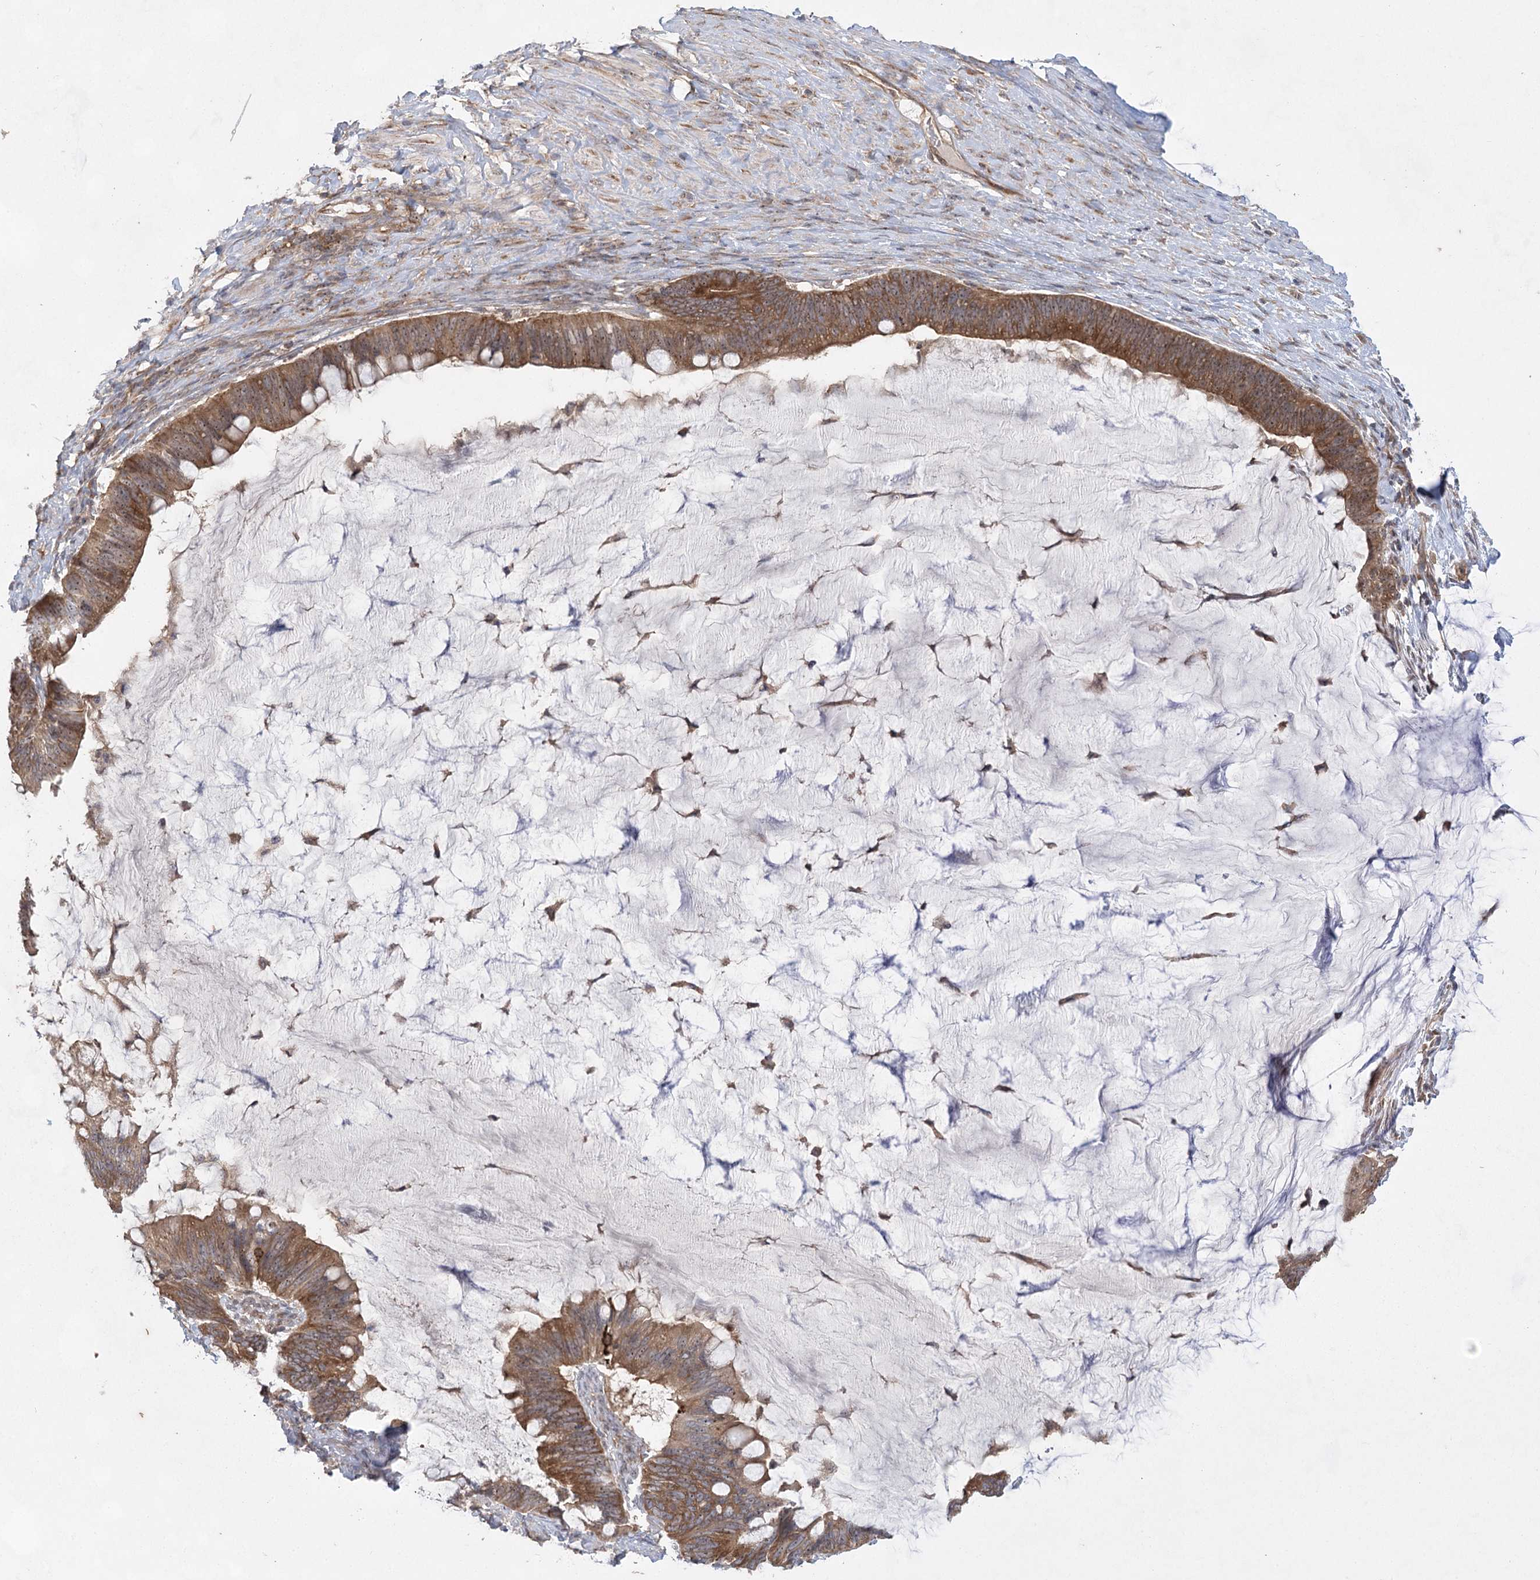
{"staining": {"intensity": "moderate", "quantity": ">75%", "location": "cytoplasmic/membranous"}, "tissue": "ovarian cancer", "cell_type": "Tumor cells", "image_type": "cancer", "snomed": [{"axis": "morphology", "description": "Cystadenocarcinoma, mucinous, NOS"}, {"axis": "topography", "description": "Ovary"}], "caption": "Immunohistochemical staining of human ovarian mucinous cystadenocarcinoma reveals medium levels of moderate cytoplasmic/membranous protein staining in about >75% of tumor cells.", "gene": "EIF3A", "patient": {"sex": "female", "age": 61}}